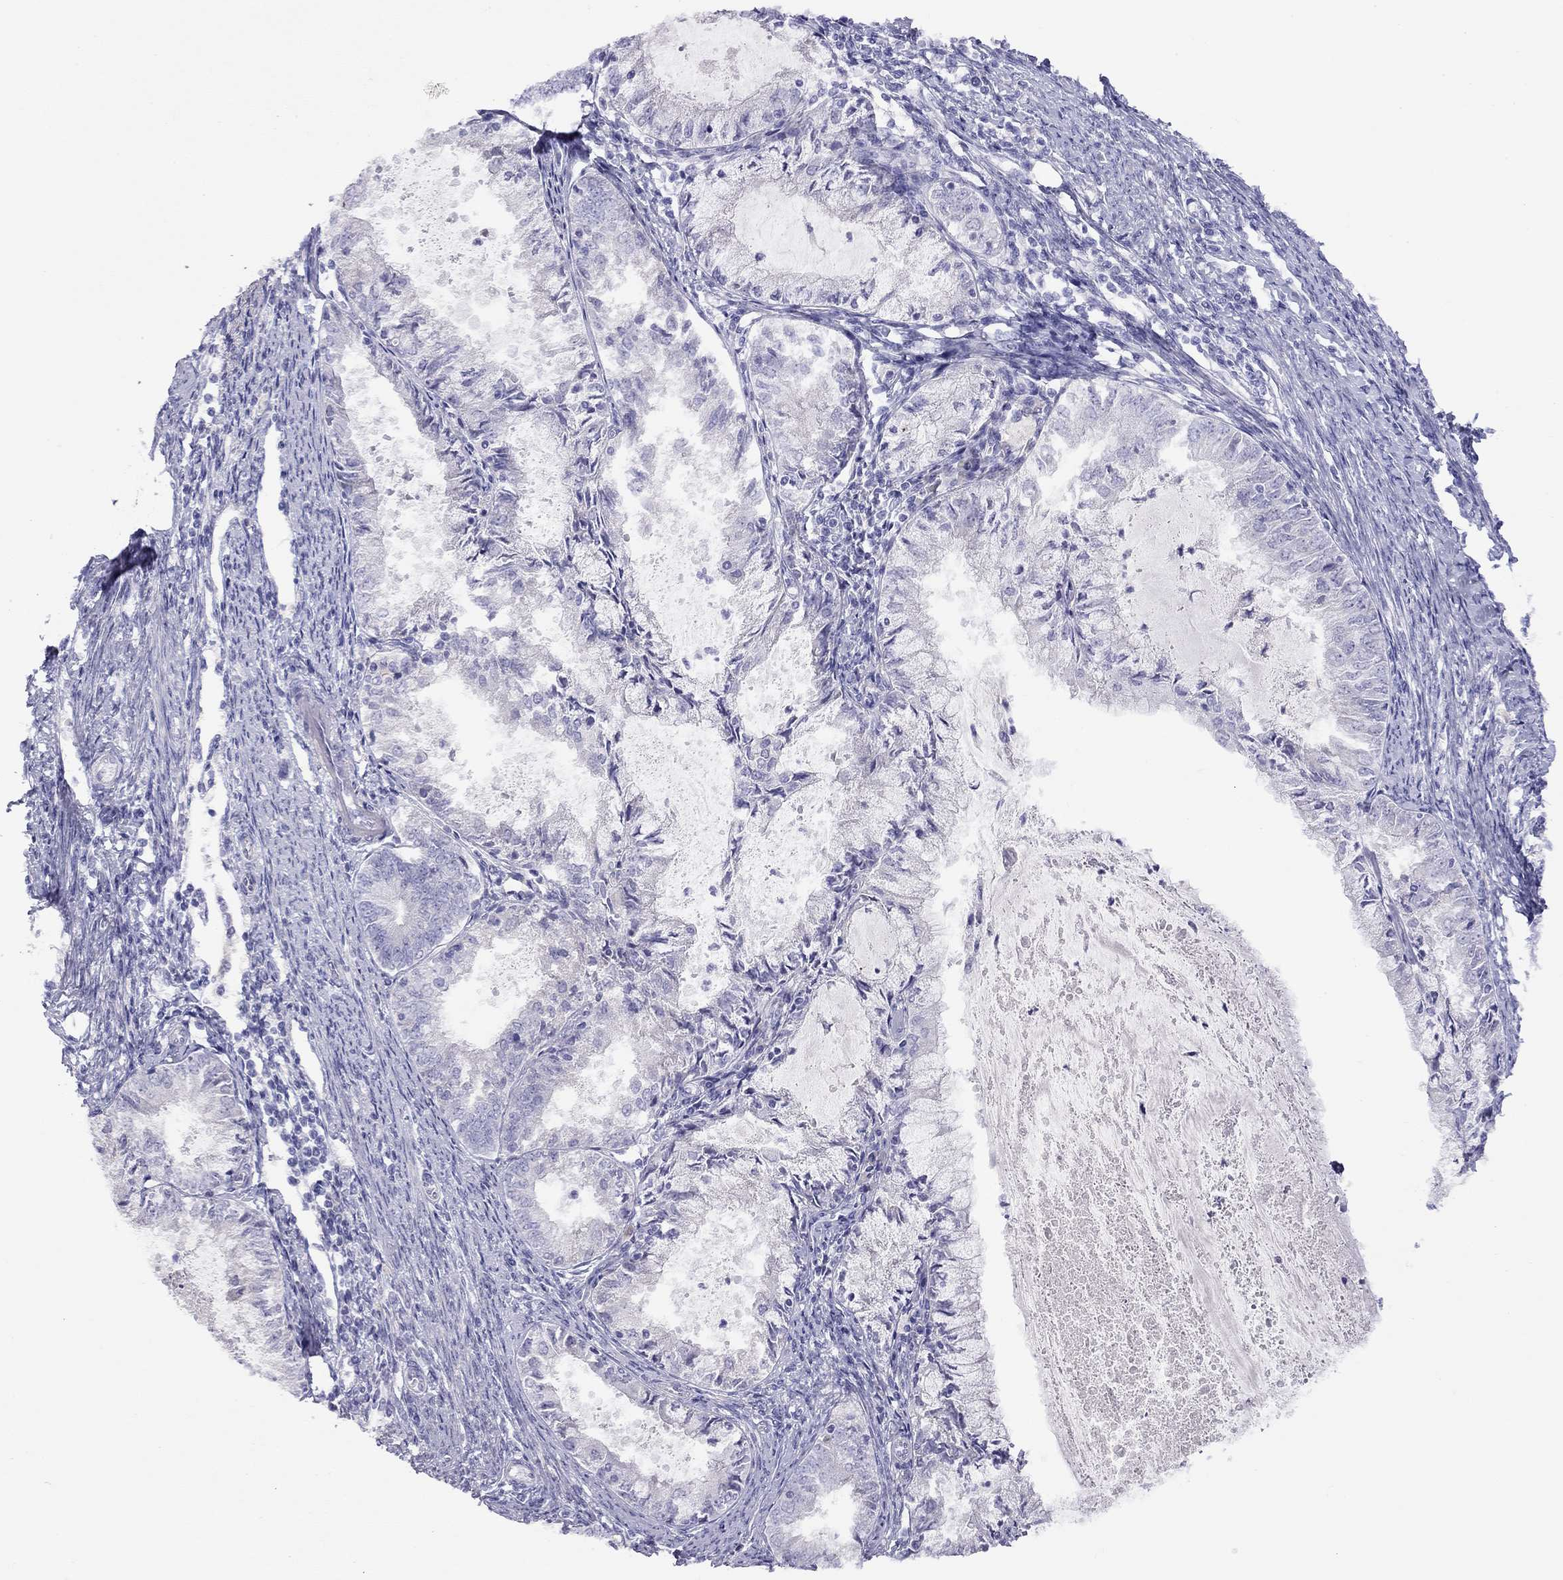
{"staining": {"intensity": "negative", "quantity": "none", "location": "none"}, "tissue": "endometrial cancer", "cell_type": "Tumor cells", "image_type": "cancer", "snomed": [{"axis": "morphology", "description": "Adenocarcinoma, NOS"}, {"axis": "topography", "description": "Endometrium"}], "caption": "This image is of endometrial adenocarcinoma stained with immunohistochemistry (IHC) to label a protein in brown with the nuclei are counter-stained blue. There is no staining in tumor cells.", "gene": "CPNE4", "patient": {"sex": "female", "age": 57}}